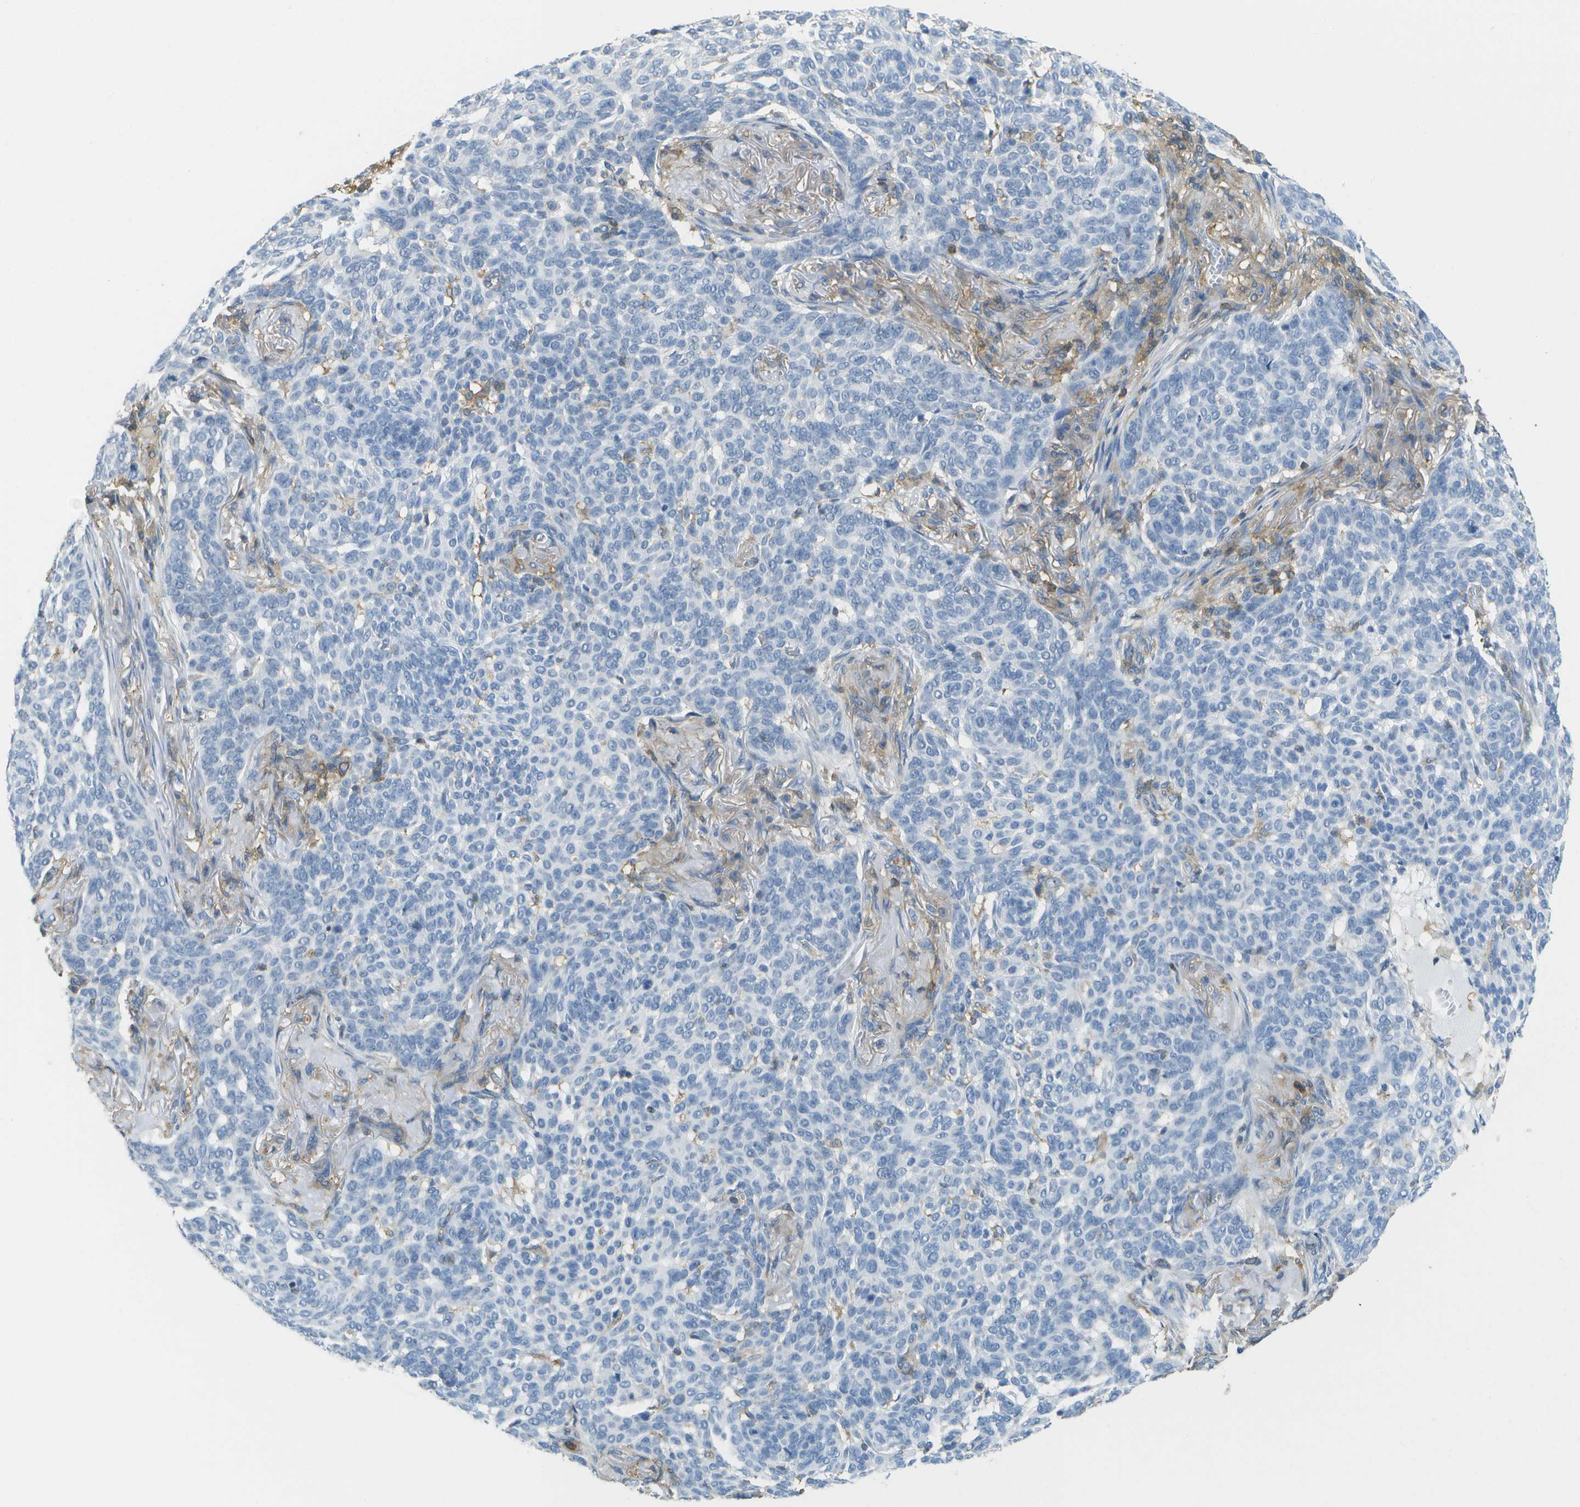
{"staining": {"intensity": "negative", "quantity": "none", "location": "none"}, "tissue": "skin cancer", "cell_type": "Tumor cells", "image_type": "cancer", "snomed": [{"axis": "morphology", "description": "Basal cell carcinoma"}, {"axis": "topography", "description": "Skin"}], "caption": "A histopathology image of human skin cancer is negative for staining in tumor cells.", "gene": "RCSD1", "patient": {"sex": "male", "age": 85}}